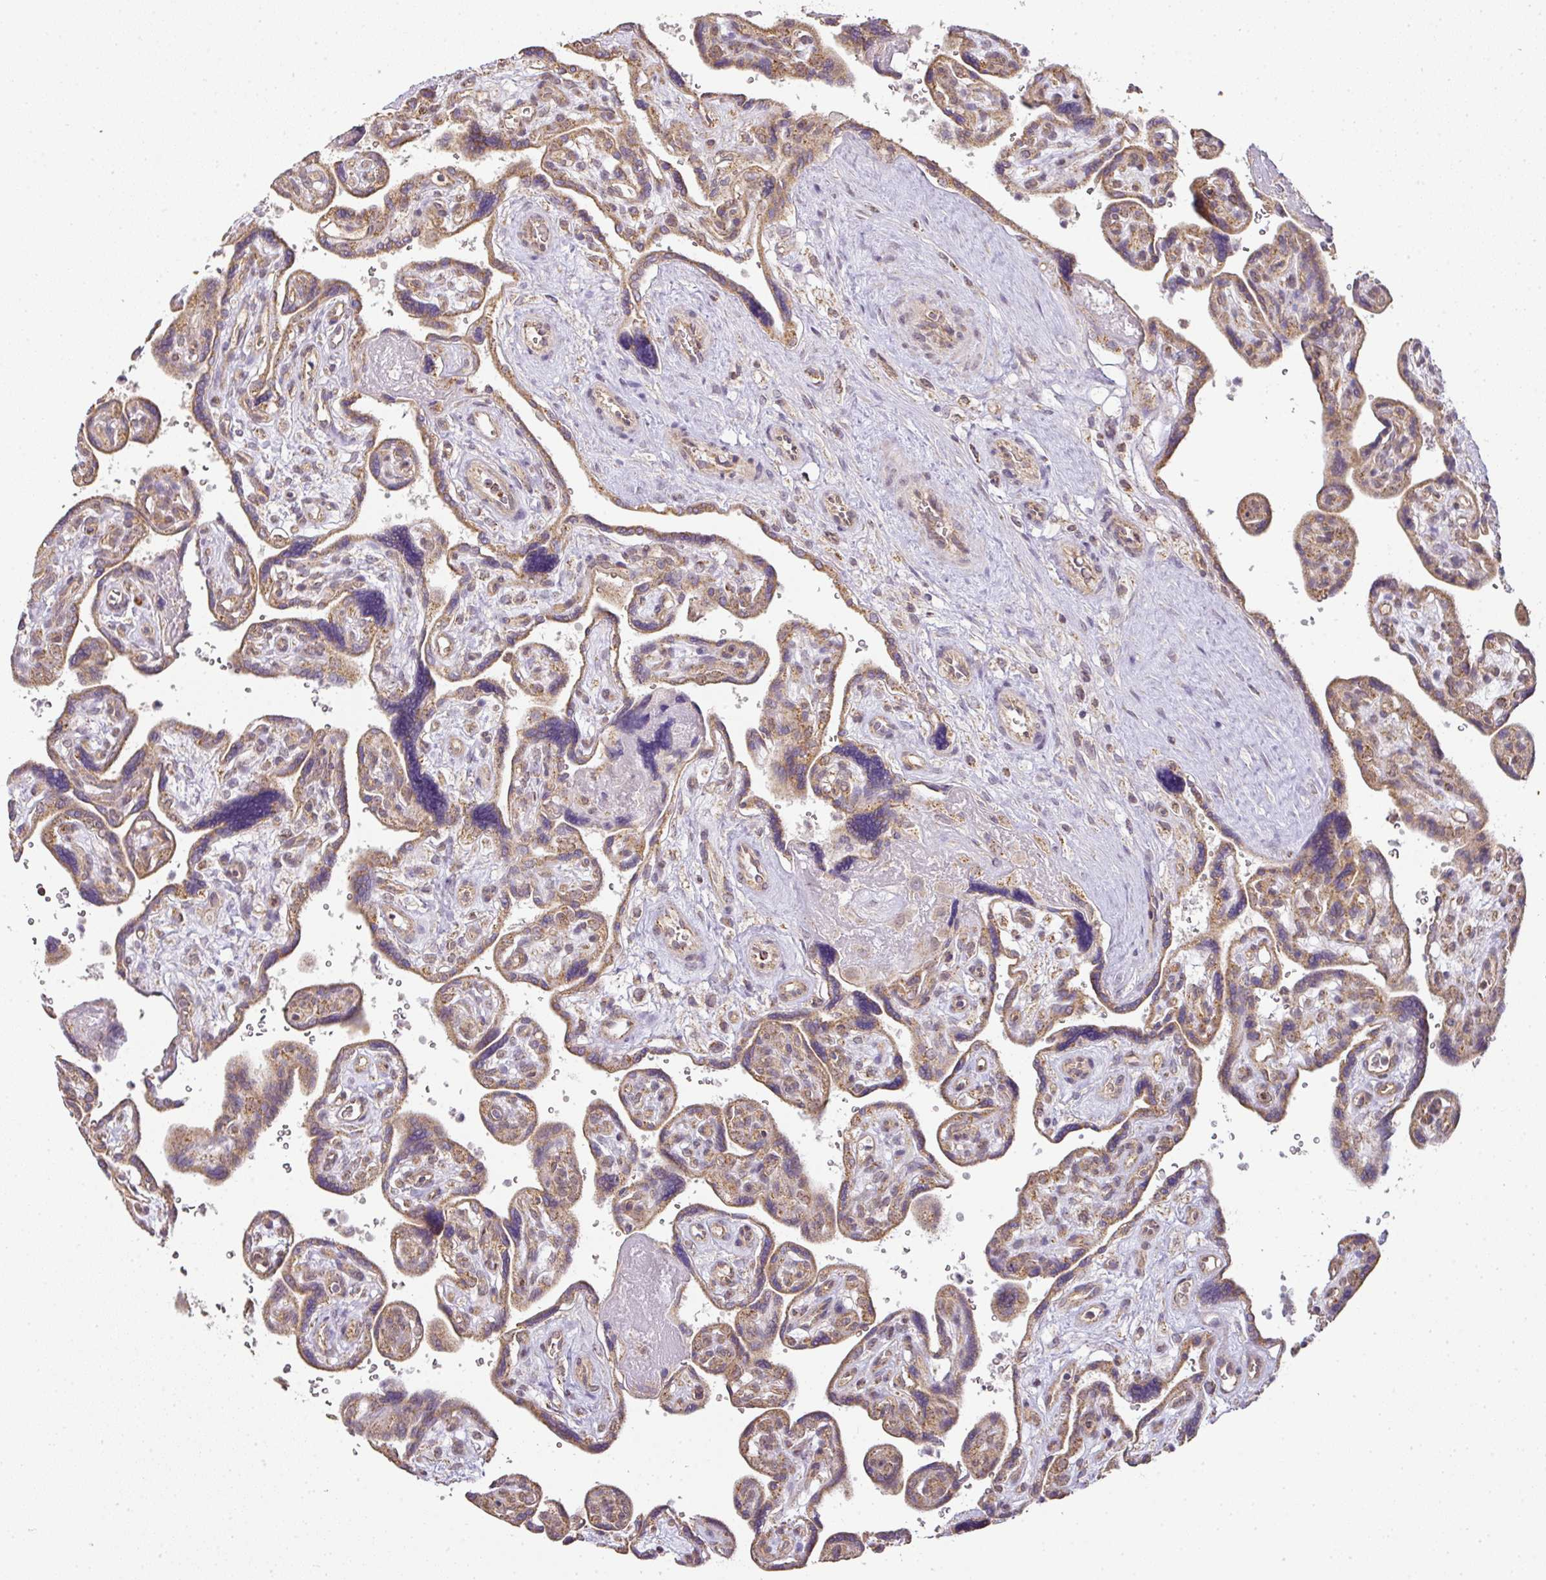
{"staining": {"intensity": "weak", "quantity": ">75%", "location": "cytoplasmic/membranous,nuclear"}, "tissue": "placenta", "cell_type": "Decidual cells", "image_type": "normal", "snomed": [{"axis": "morphology", "description": "Normal tissue, NOS"}, {"axis": "topography", "description": "Placenta"}], "caption": "High-magnification brightfield microscopy of normal placenta stained with DAB (brown) and counterstained with hematoxylin (blue). decidual cells exhibit weak cytoplasmic/membranous,nuclear staining is seen in approximately>75% of cells. (brown staining indicates protein expression, while blue staining denotes nuclei).", "gene": "MYOM2", "patient": {"sex": "female", "age": 39}}